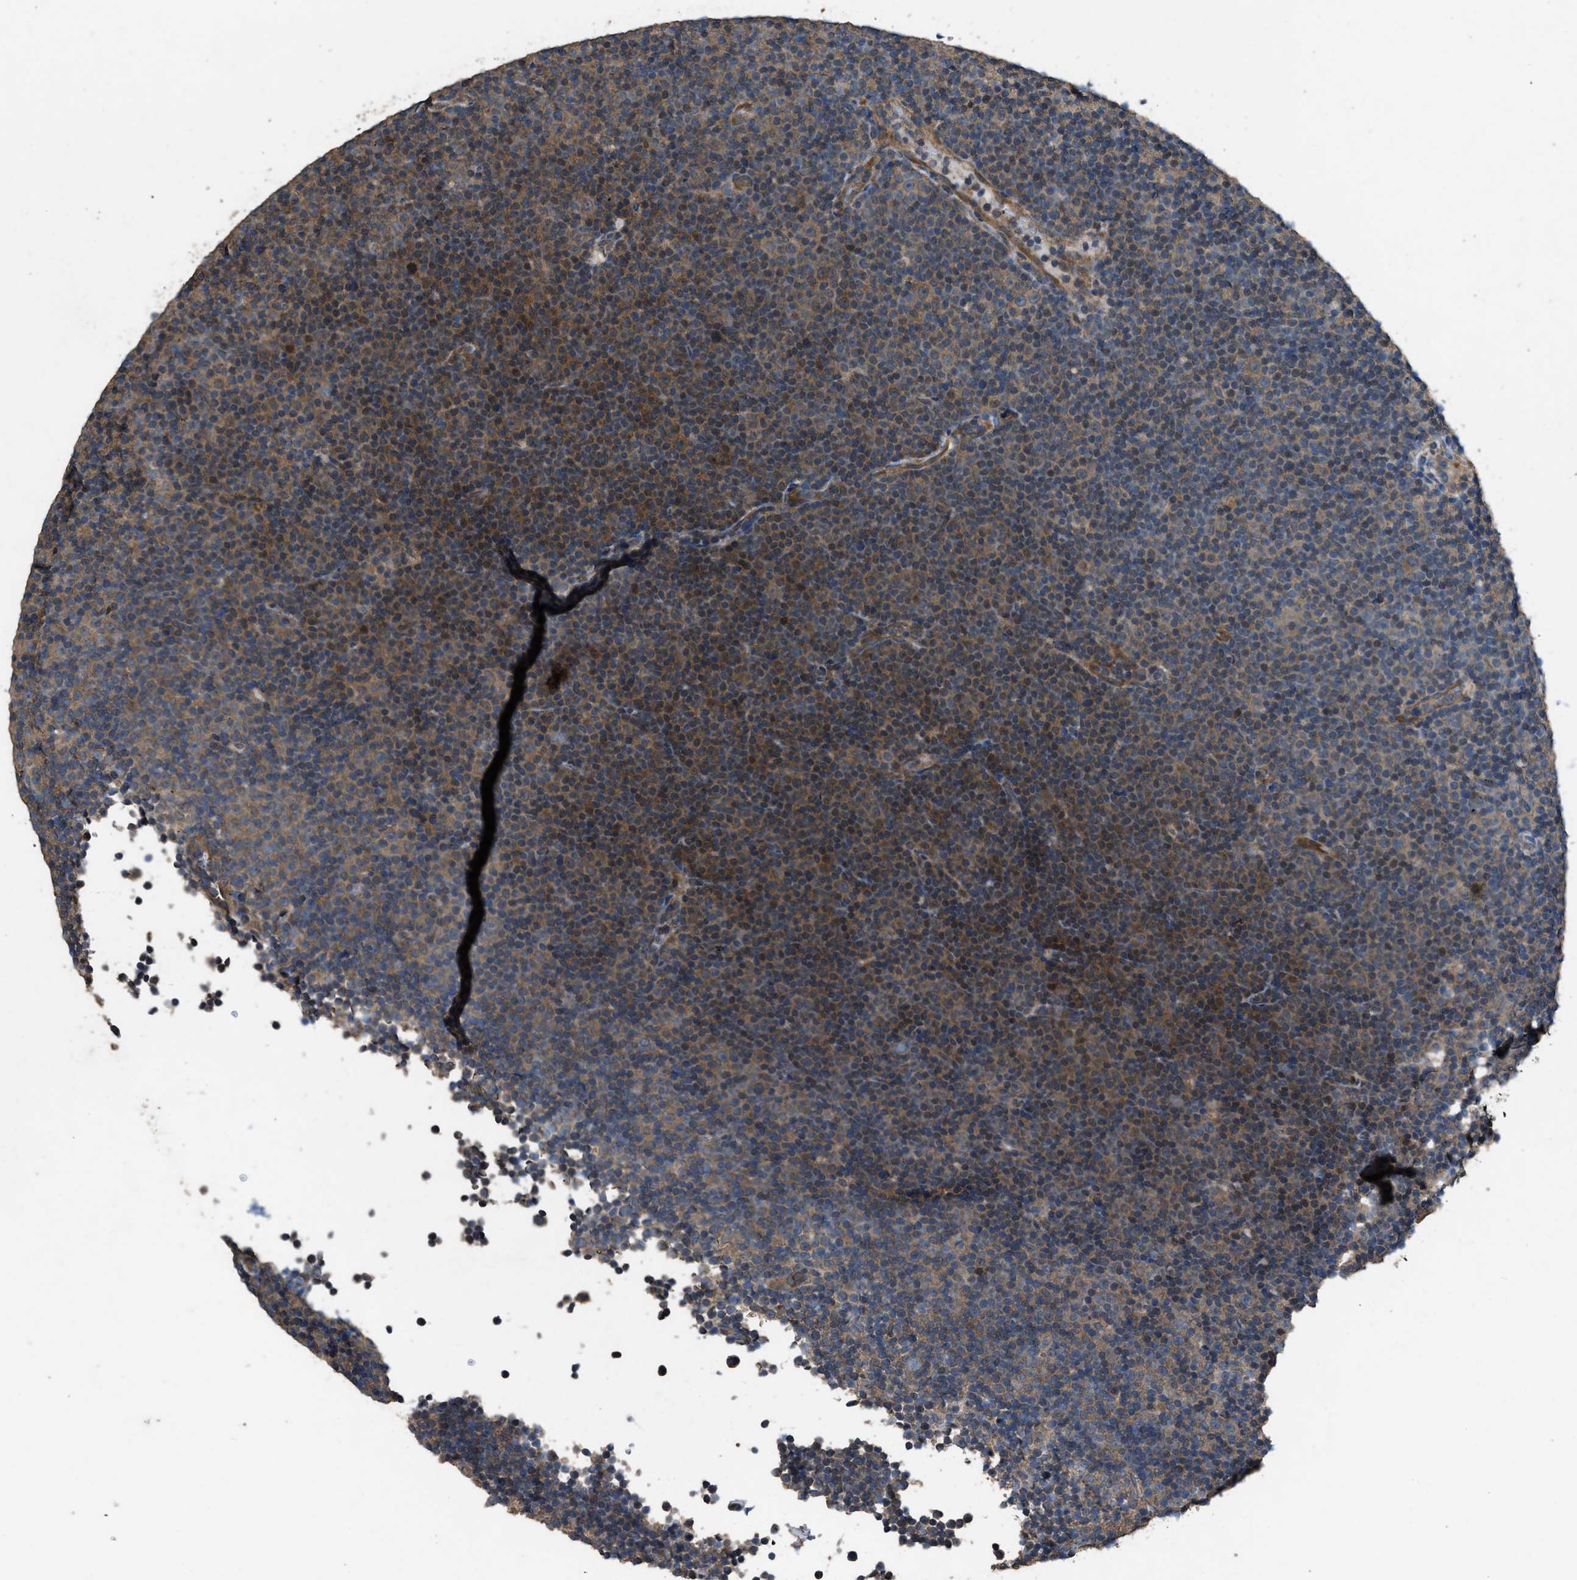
{"staining": {"intensity": "moderate", "quantity": "25%-75%", "location": "cytoplasmic/membranous"}, "tissue": "lymphoma", "cell_type": "Tumor cells", "image_type": "cancer", "snomed": [{"axis": "morphology", "description": "Malignant lymphoma, non-Hodgkin's type, Low grade"}, {"axis": "topography", "description": "Lymph node"}], "caption": "Low-grade malignant lymphoma, non-Hodgkin's type stained with a protein marker exhibits moderate staining in tumor cells.", "gene": "ARL6", "patient": {"sex": "female", "age": 67}}